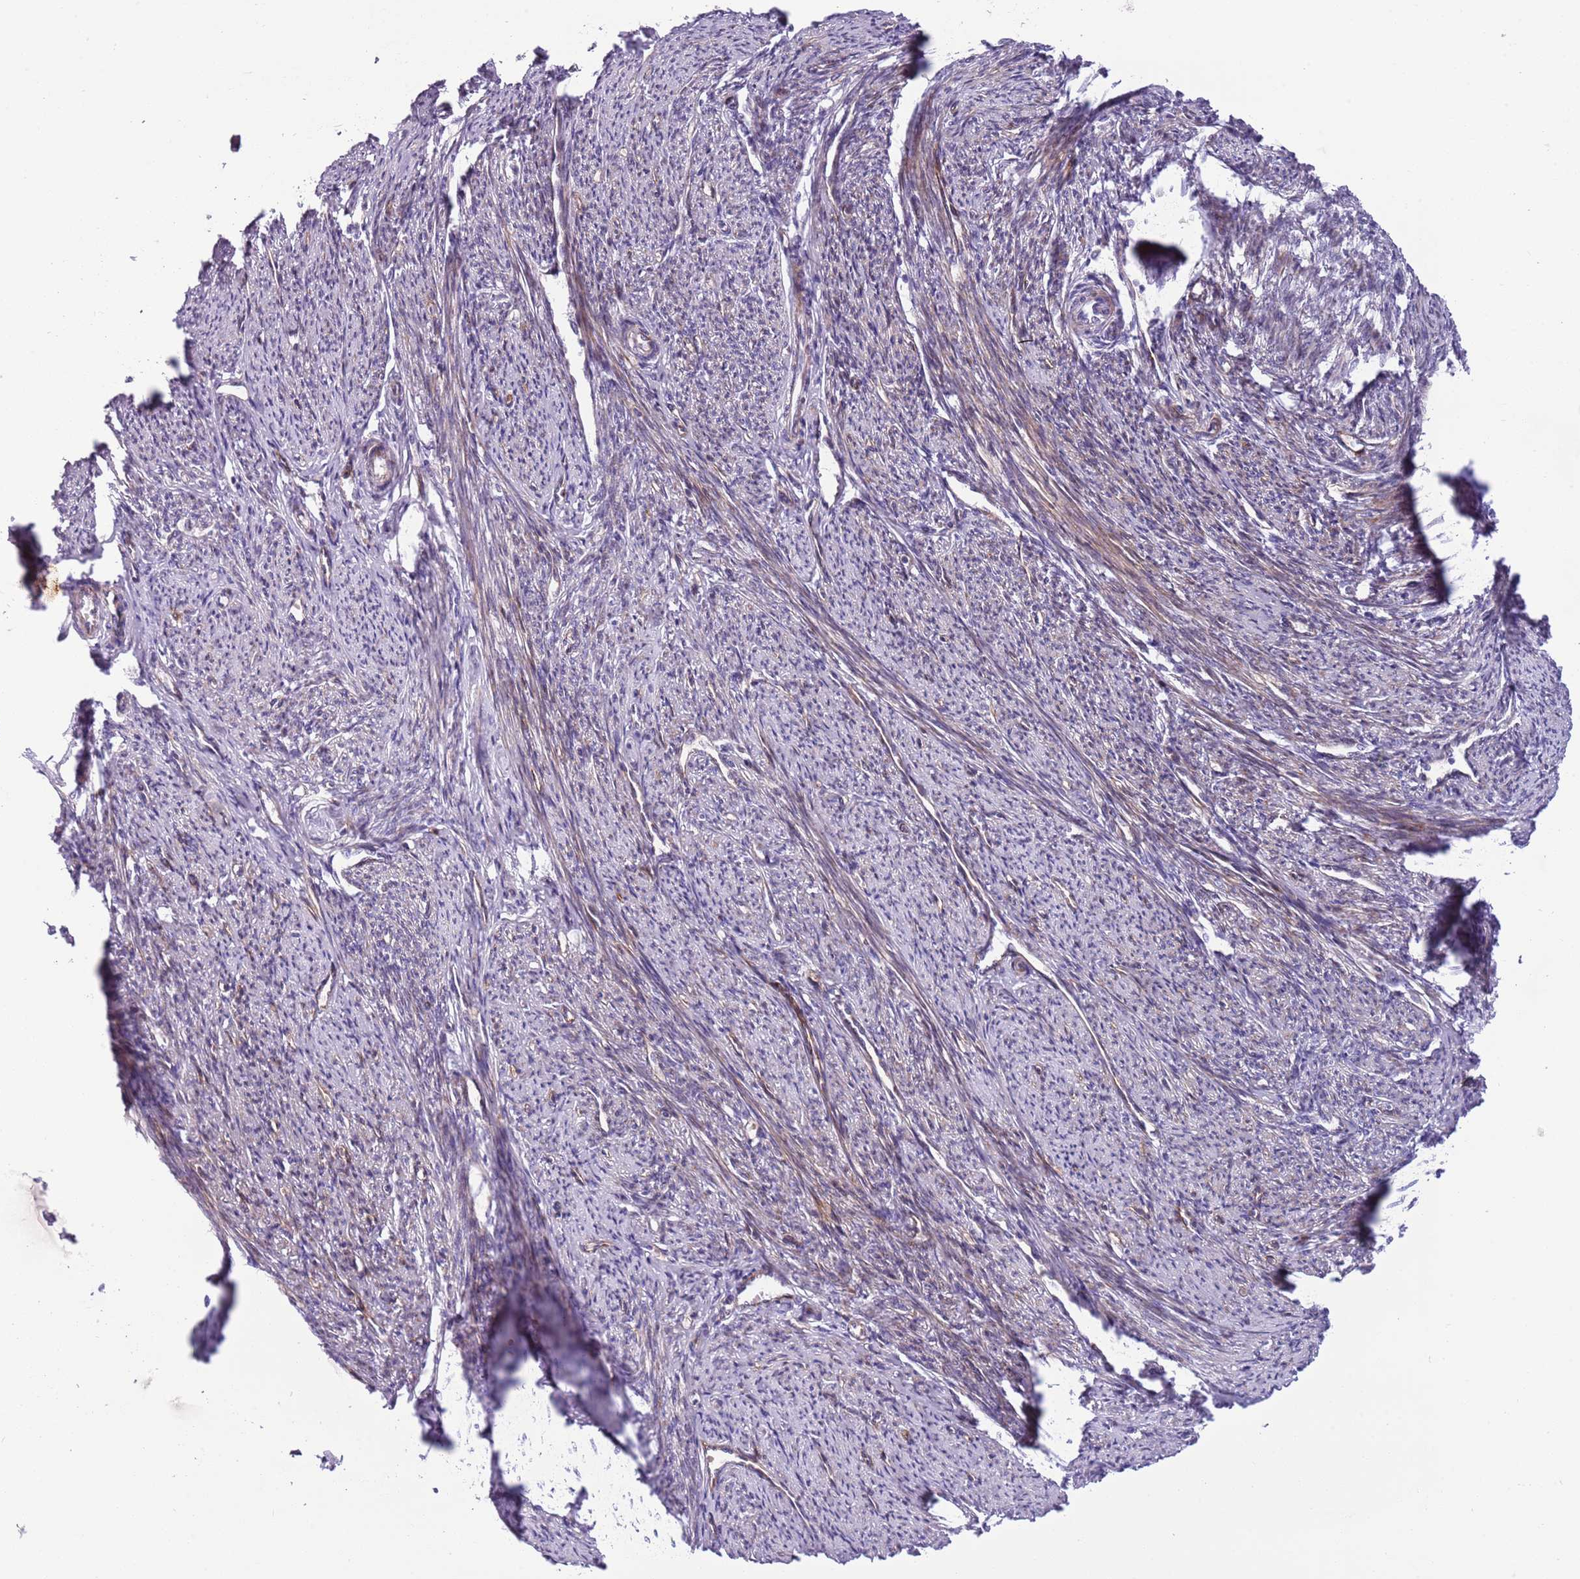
{"staining": {"intensity": "strong", "quantity": "25%-75%", "location": "cytoplasmic/membranous"}, "tissue": "smooth muscle", "cell_type": "Smooth muscle cells", "image_type": "normal", "snomed": [{"axis": "morphology", "description": "Normal tissue, NOS"}, {"axis": "topography", "description": "Smooth muscle"}, {"axis": "topography", "description": "Uterus"}], "caption": "Immunohistochemical staining of normal human smooth muscle shows 25%-75% levels of strong cytoplasmic/membranous protein staining in approximately 25%-75% of smooth muscle cells. (Stains: DAB in brown, nuclei in blue, Microscopy: brightfield microscopy at high magnification).", "gene": "MRPL32", "patient": {"sex": "female", "age": 59}}